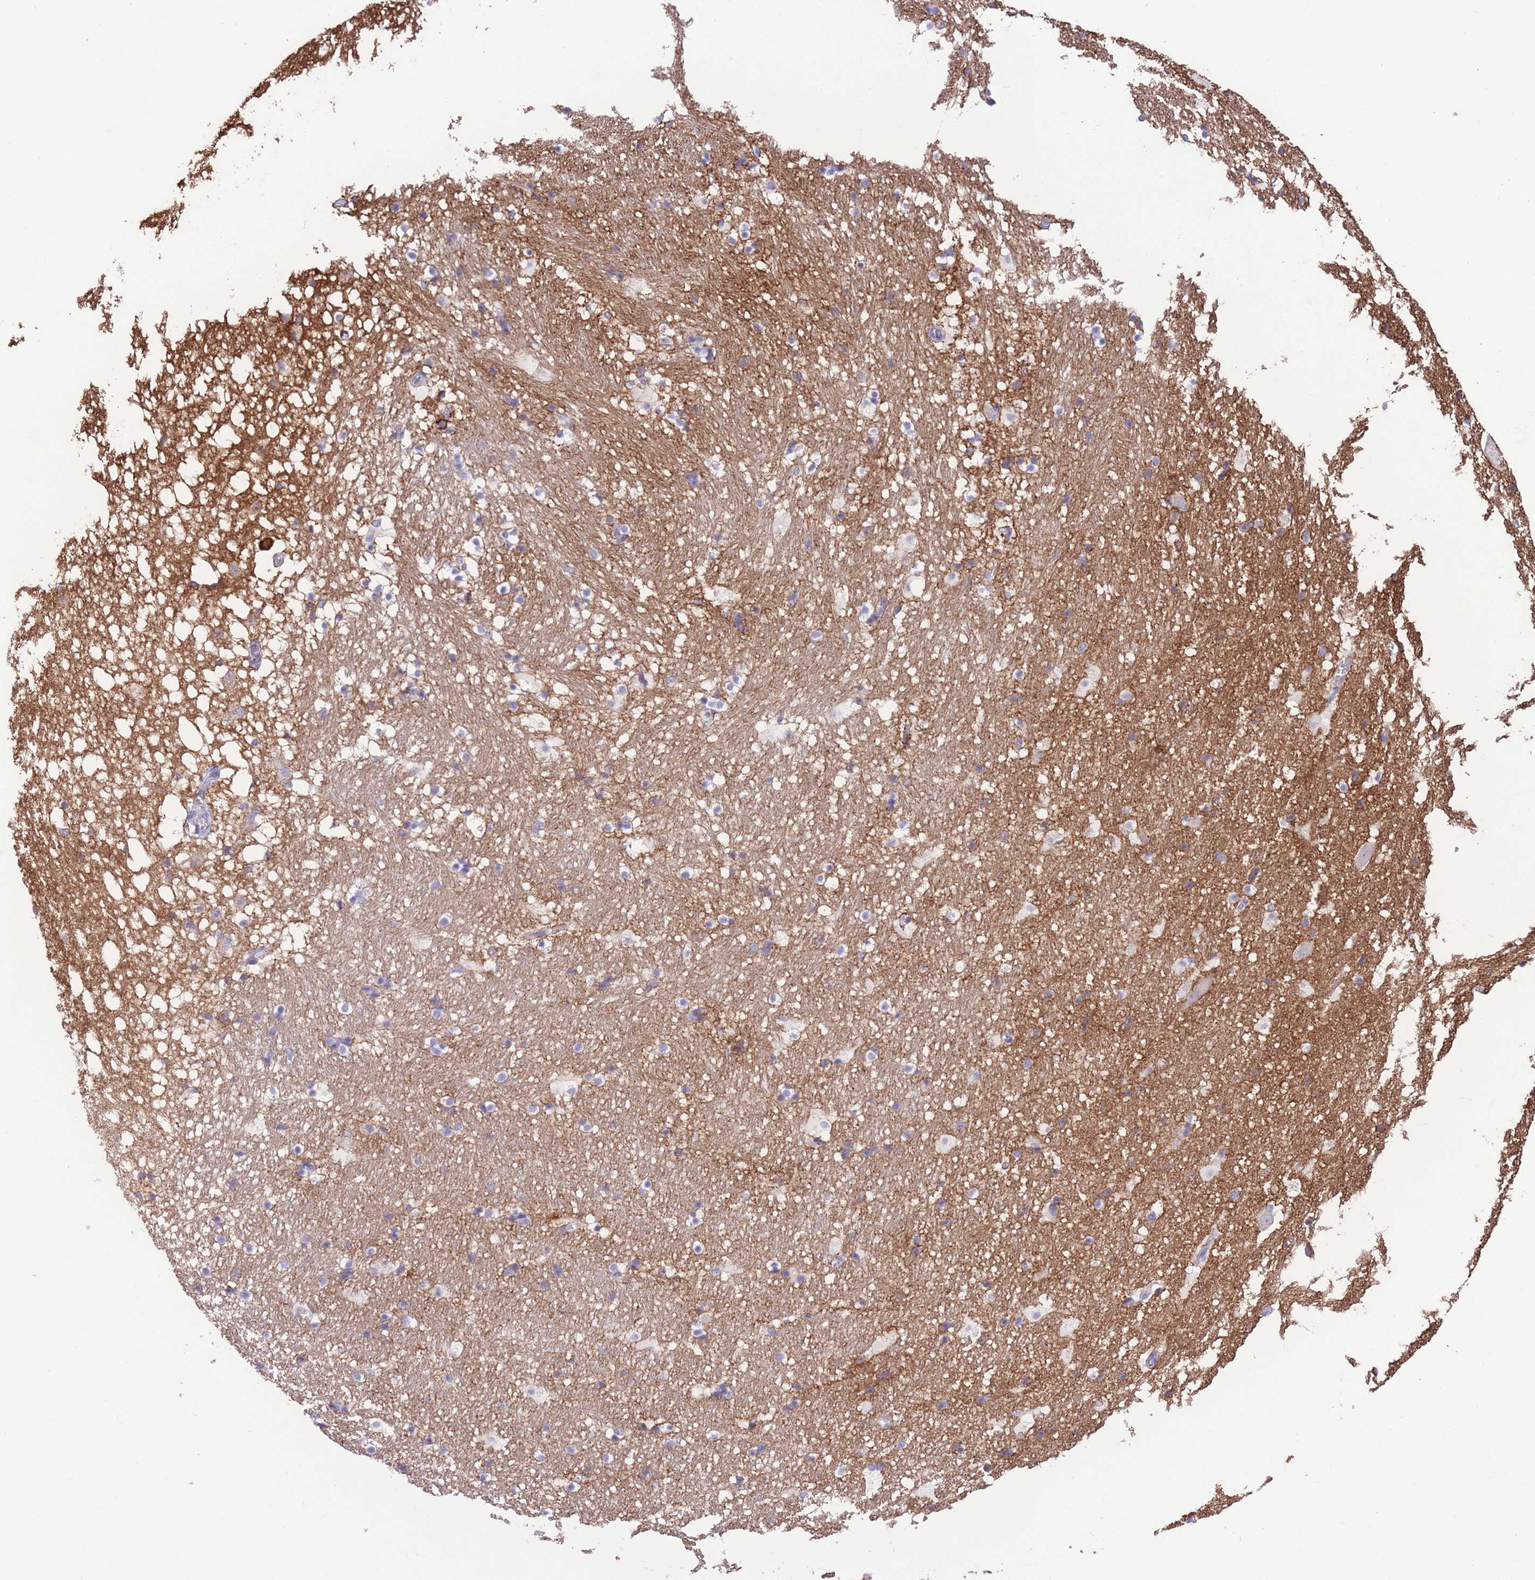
{"staining": {"intensity": "negative", "quantity": "none", "location": "none"}, "tissue": "hippocampus", "cell_type": "Glial cells", "image_type": "normal", "snomed": [{"axis": "morphology", "description": "Normal tissue, NOS"}, {"axis": "topography", "description": "Hippocampus"}], "caption": "Micrograph shows no significant protein staining in glial cells of benign hippocampus. Brightfield microscopy of immunohistochemistry (IHC) stained with DAB (3,3'-diaminobenzidine) (brown) and hematoxylin (blue), captured at high magnification.", "gene": "RAI2", "patient": {"sex": "male", "age": 37}}